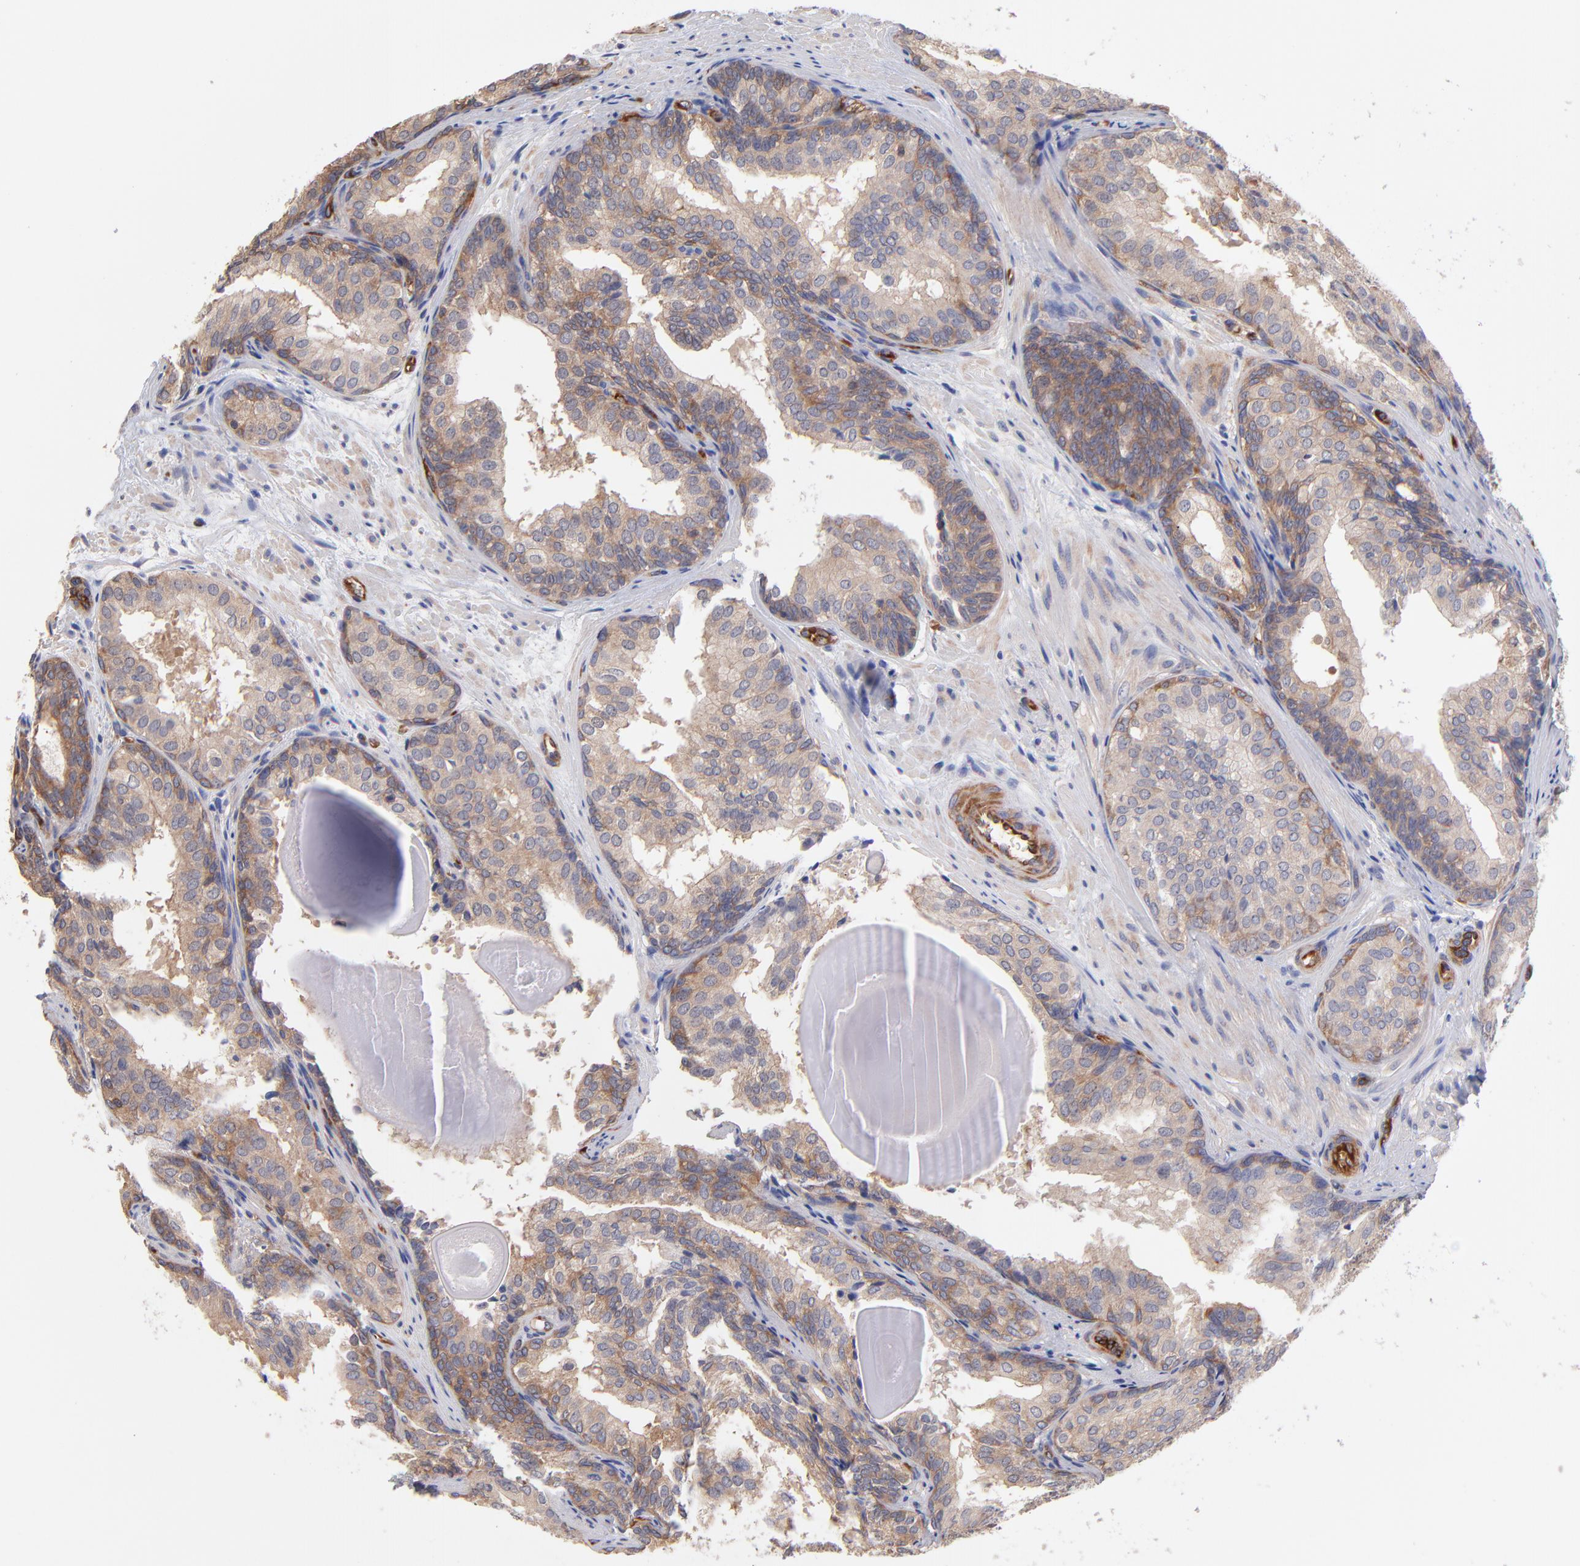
{"staining": {"intensity": "weak", "quantity": "25%-75%", "location": "cytoplasmic/membranous"}, "tissue": "prostate cancer", "cell_type": "Tumor cells", "image_type": "cancer", "snomed": [{"axis": "morphology", "description": "Adenocarcinoma, Low grade"}, {"axis": "topography", "description": "Prostate"}], "caption": "An immunohistochemistry photomicrograph of tumor tissue is shown. Protein staining in brown highlights weak cytoplasmic/membranous positivity in low-grade adenocarcinoma (prostate) within tumor cells. The staining was performed using DAB, with brown indicating positive protein expression. Nuclei are stained blue with hematoxylin.", "gene": "ASB7", "patient": {"sex": "male", "age": 69}}